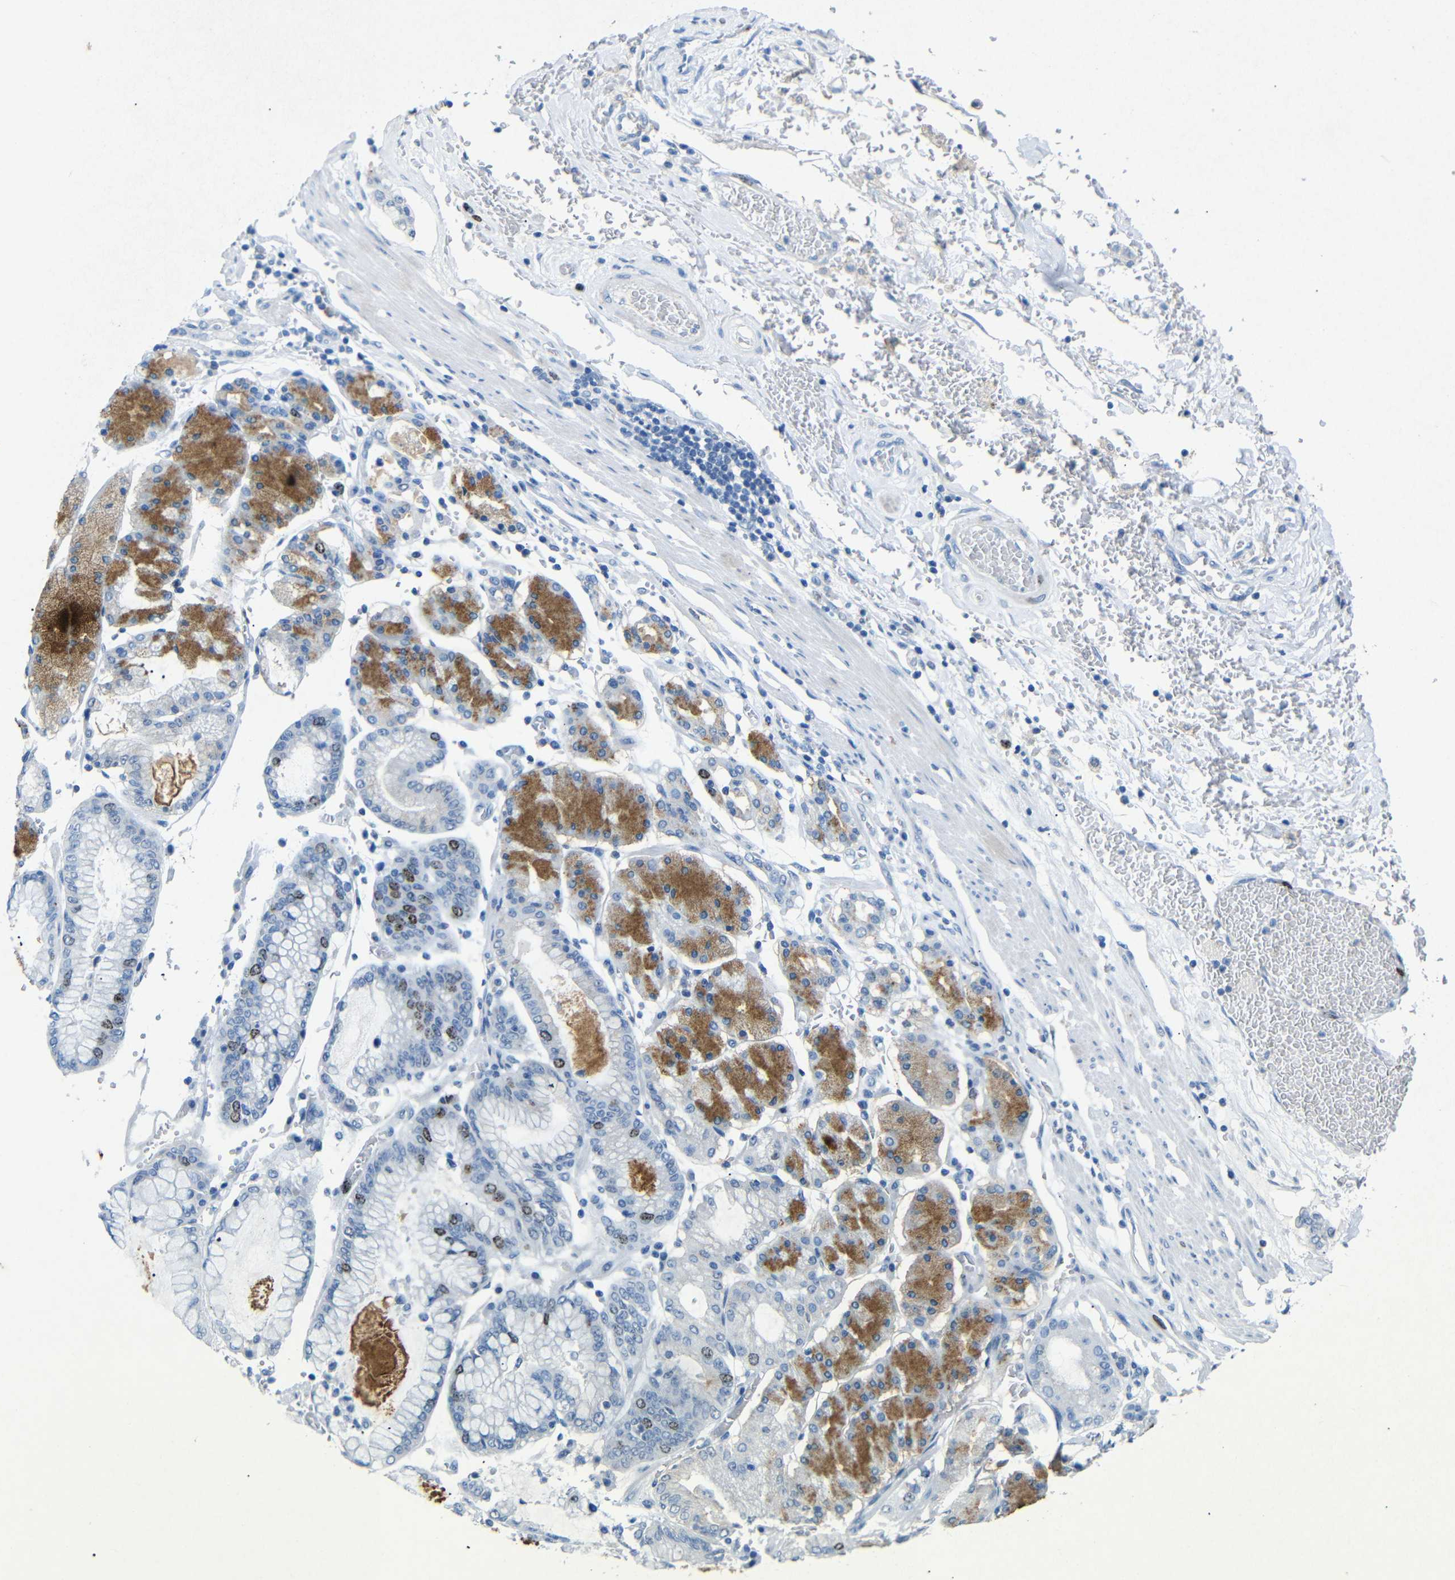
{"staining": {"intensity": "moderate", "quantity": "<25%", "location": "nuclear"}, "tissue": "stomach cancer", "cell_type": "Tumor cells", "image_type": "cancer", "snomed": [{"axis": "morphology", "description": "Normal tissue, NOS"}, {"axis": "morphology", "description": "Adenocarcinoma, NOS"}, {"axis": "topography", "description": "Stomach, upper"}, {"axis": "topography", "description": "Stomach"}], "caption": "Tumor cells exhibit moderate nuclear staining in approximately <25% of cells in stomach adenocarcinoma.", "gene": "INCENP", "patient": {"sex": "male", "age": 76}}